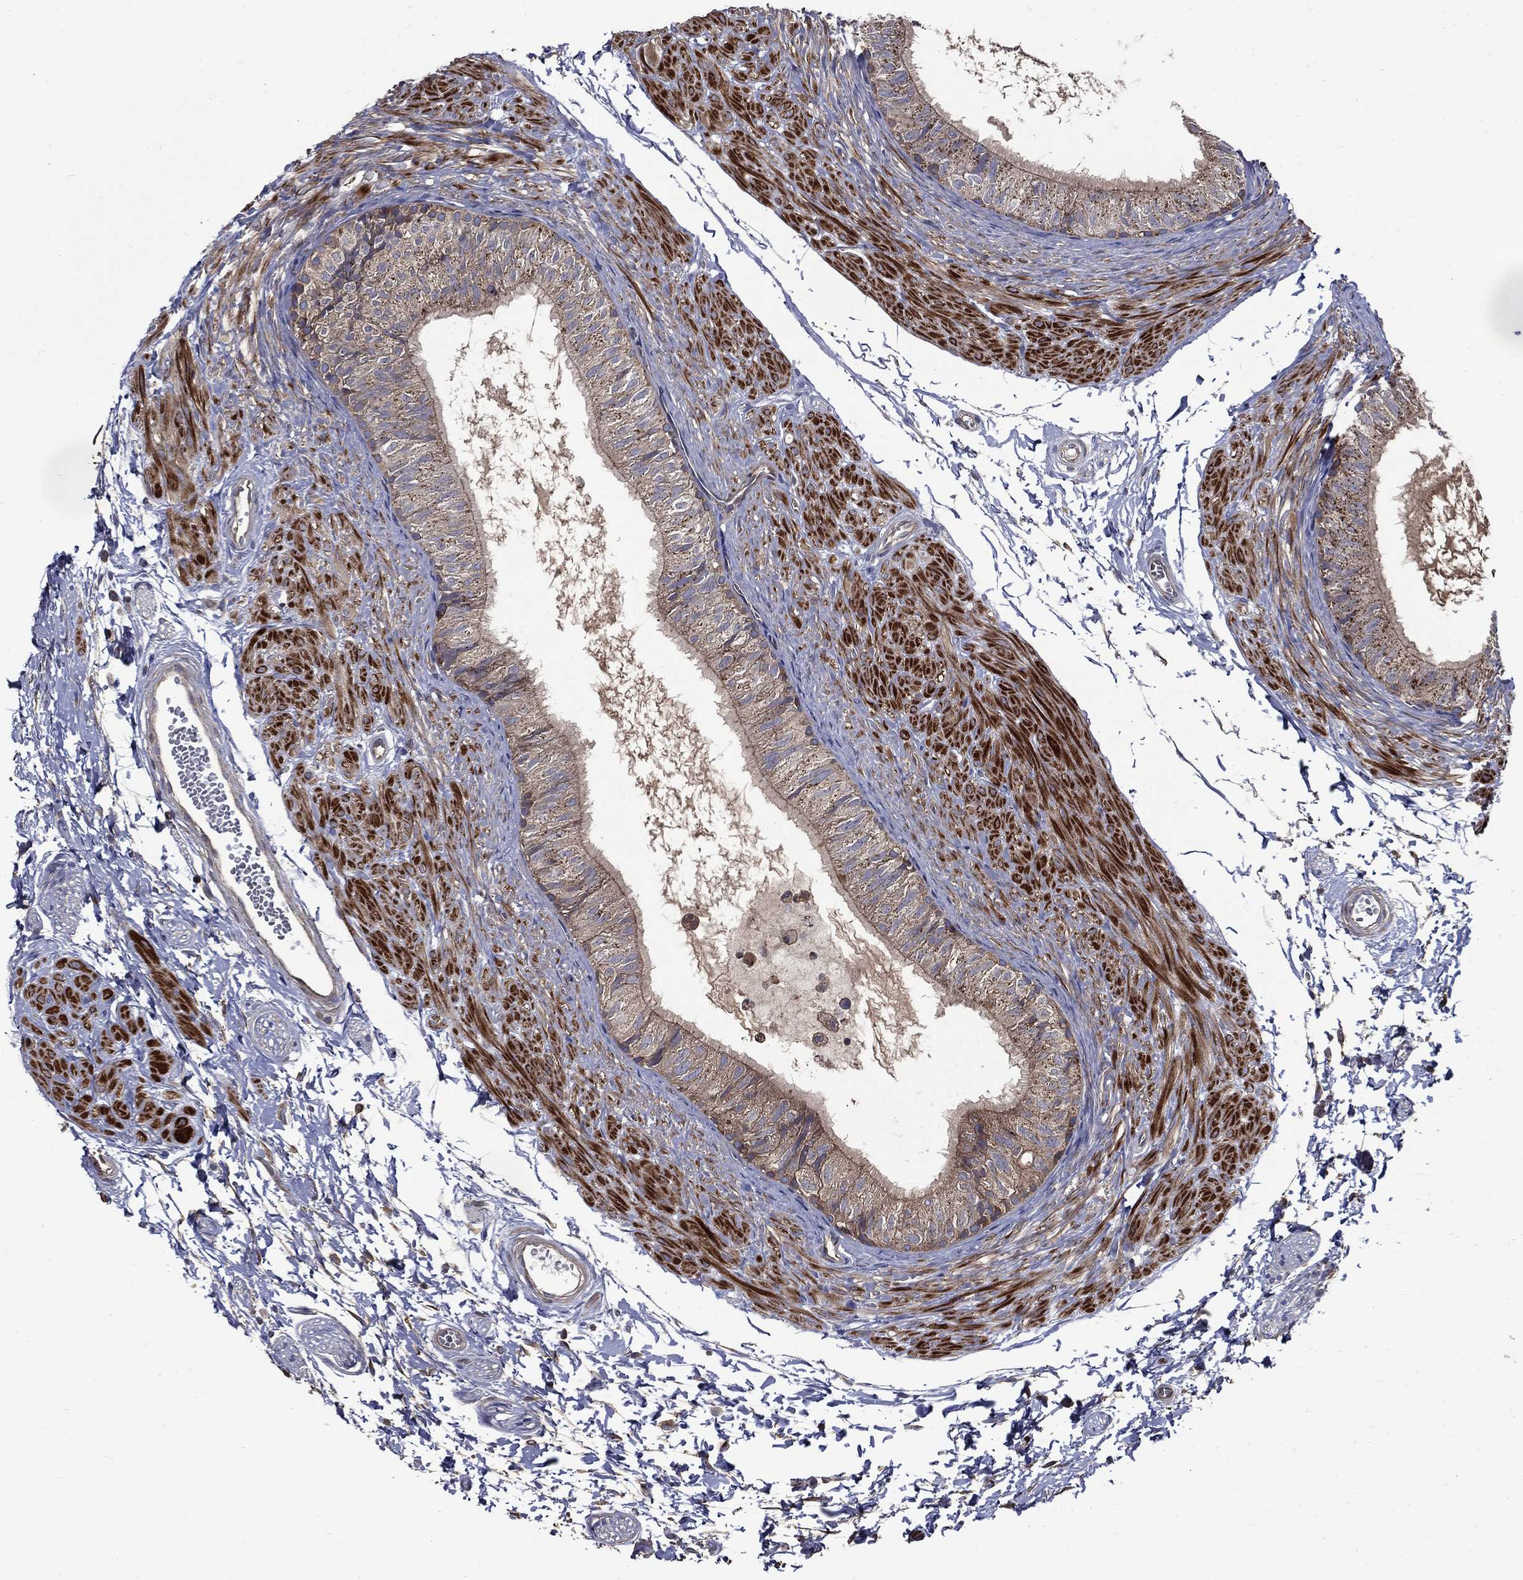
{"staining": {"intensity": "weak", "quantity": "<25%", "location": "cytoplasmic/membranous"}, "tissue": "epididymis", "cell_type": "Glandular cells", "image_type": "normal", "snomed": [{"axis": "morphology", "description": "Normal tissue, NOS"}, {"axis": "topography", "description": "Epididymis"}], "caption": "Immunohistochemistry of unremarkable human epididymis demonstrates no staining in glandular cells. Brightfield microscopy of immunohistochemistry stained with DAB (3,3'-diaminobenzidine) (brown) and hematoxylin (blue), captured at high magnification.", "gene": "PDCD6IP", "patient": {"sex": "male", "age": 22}}